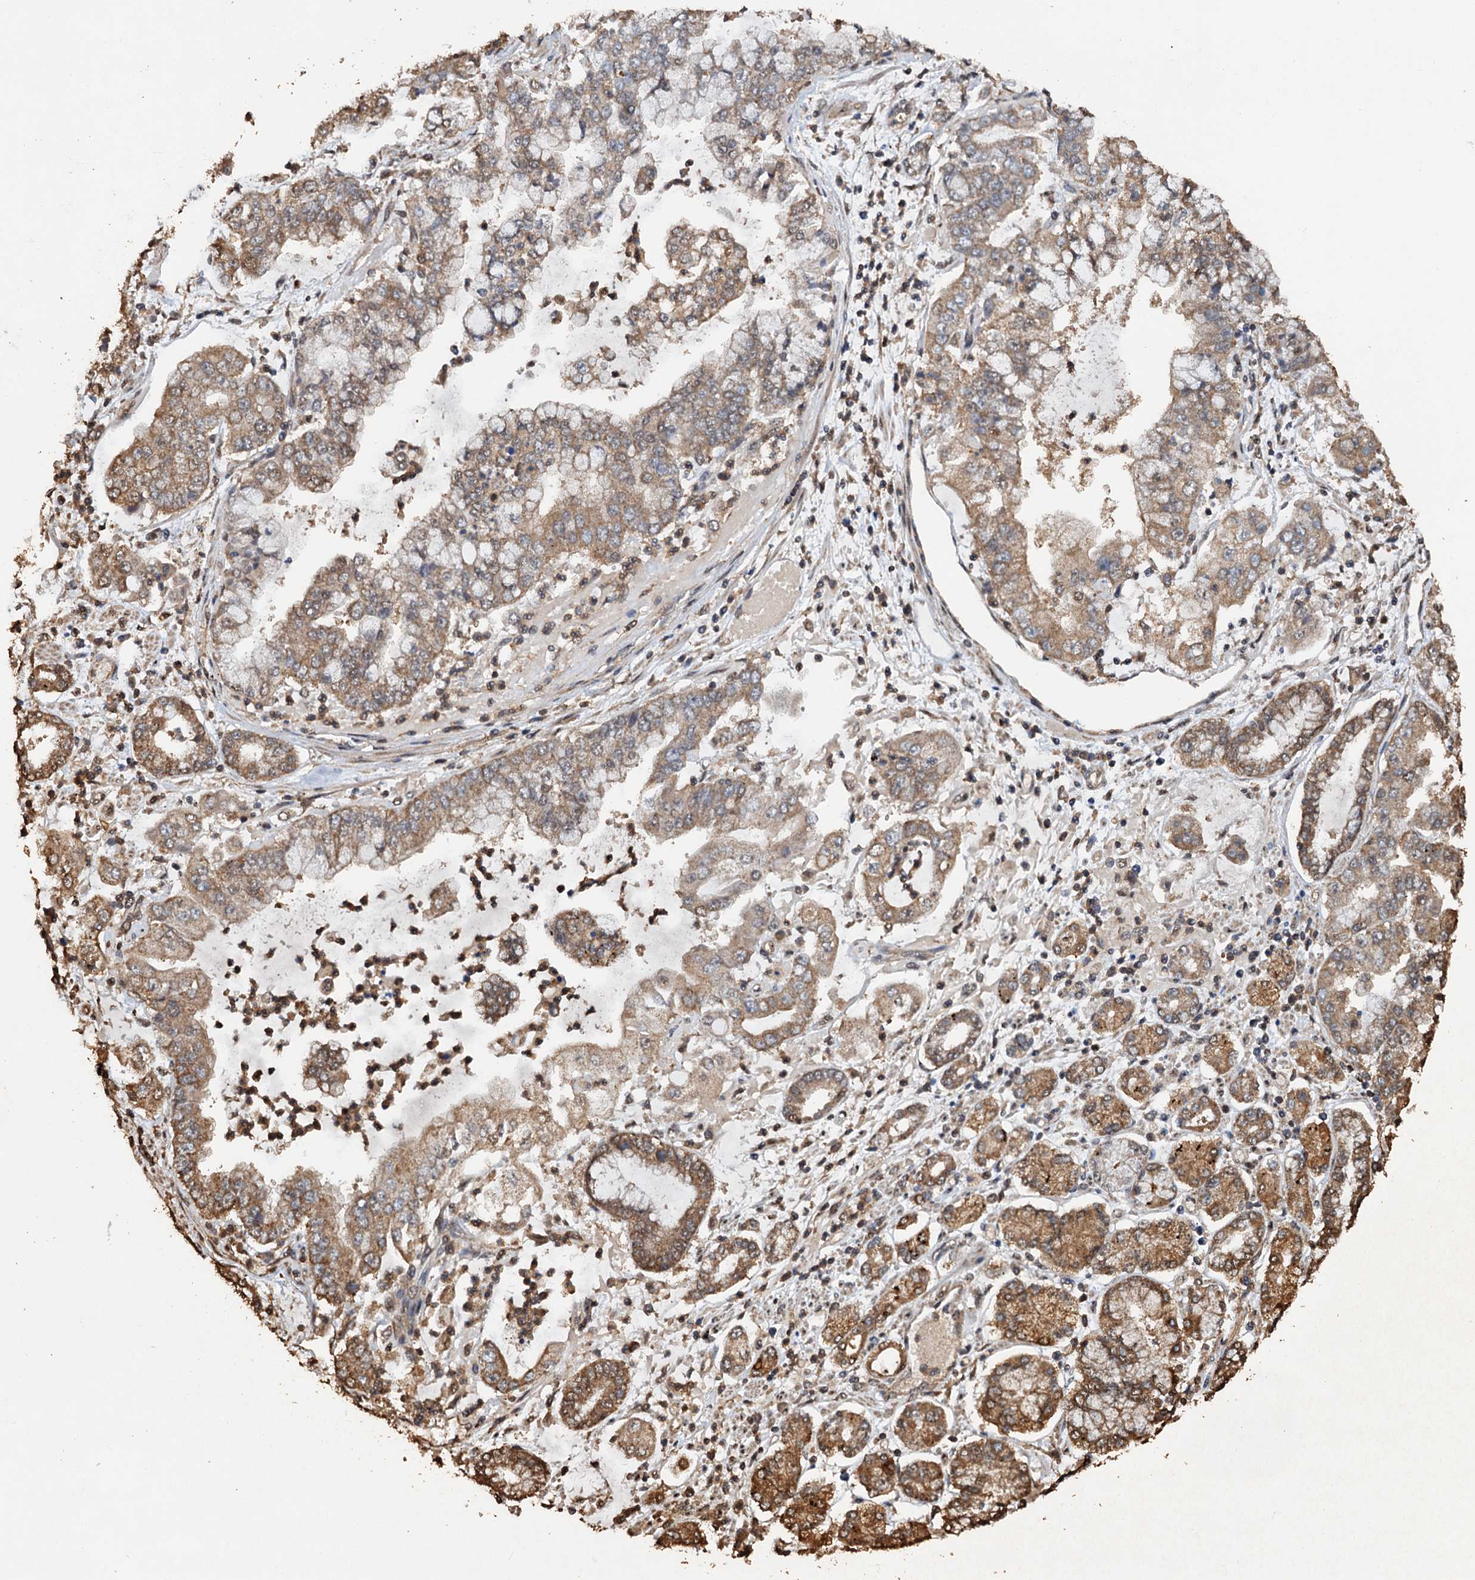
{"staining": {"intensity": "moderate", "quantity": ">75%", "location": "cytoplasmic/membranous"}, "tissue": "stomach cancer", "cell_type": "Tumor cells", "image_type": "cancer", "snomed": [{"axis": "morphology", "description": "Adenocarcinoma, NOS"}, {"axis": "topography", "description": "Stomach"}], "caption": "Human stomach cancer (adenocarcinoma) stained with a brown dye demonstrates moderate cytoplasmic/membranous positive positivity in about >75% of tumor cells.", "gene": "PSMD9", "patient": {"sex": "male", "age": 76}}